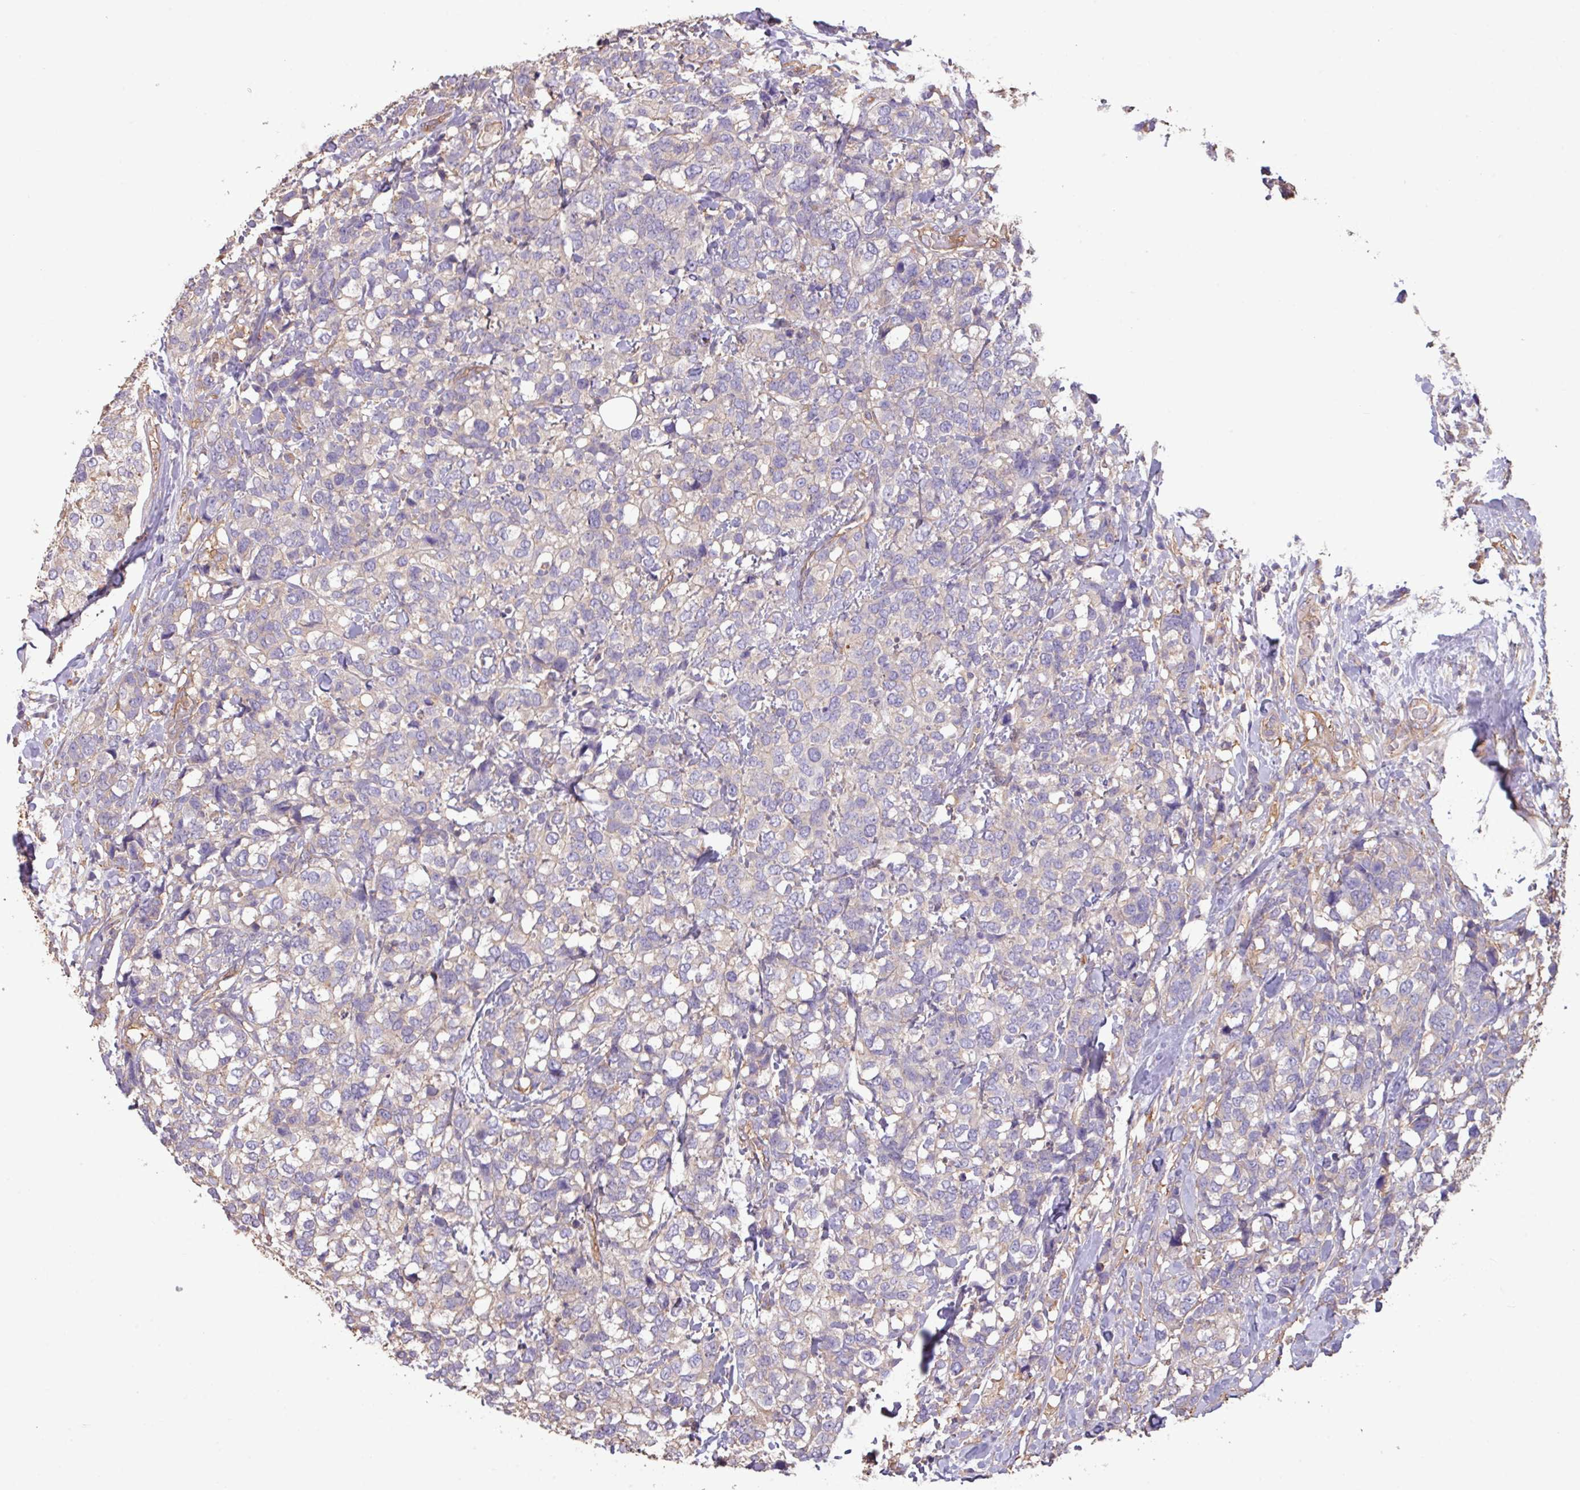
{"staining": {"intensity": "negative", "quantity": "none", "location": "none"}, "tissue": "breast cancer", "cell_type": "Tumor cells", "image_type": "cancer", "snomed": [{"axis": "morphology", "description": "Lobular carcinoma"}, {"axis": "topography", "description": "Breast"}], "caption": "Human lobular carcinoma (breast) stained for a protein using immunohistochemistry (IHC) demonstrates no expression in tumor cells.", "gene": "CALML4", "patient": {"sex": "female", "age": 59}}